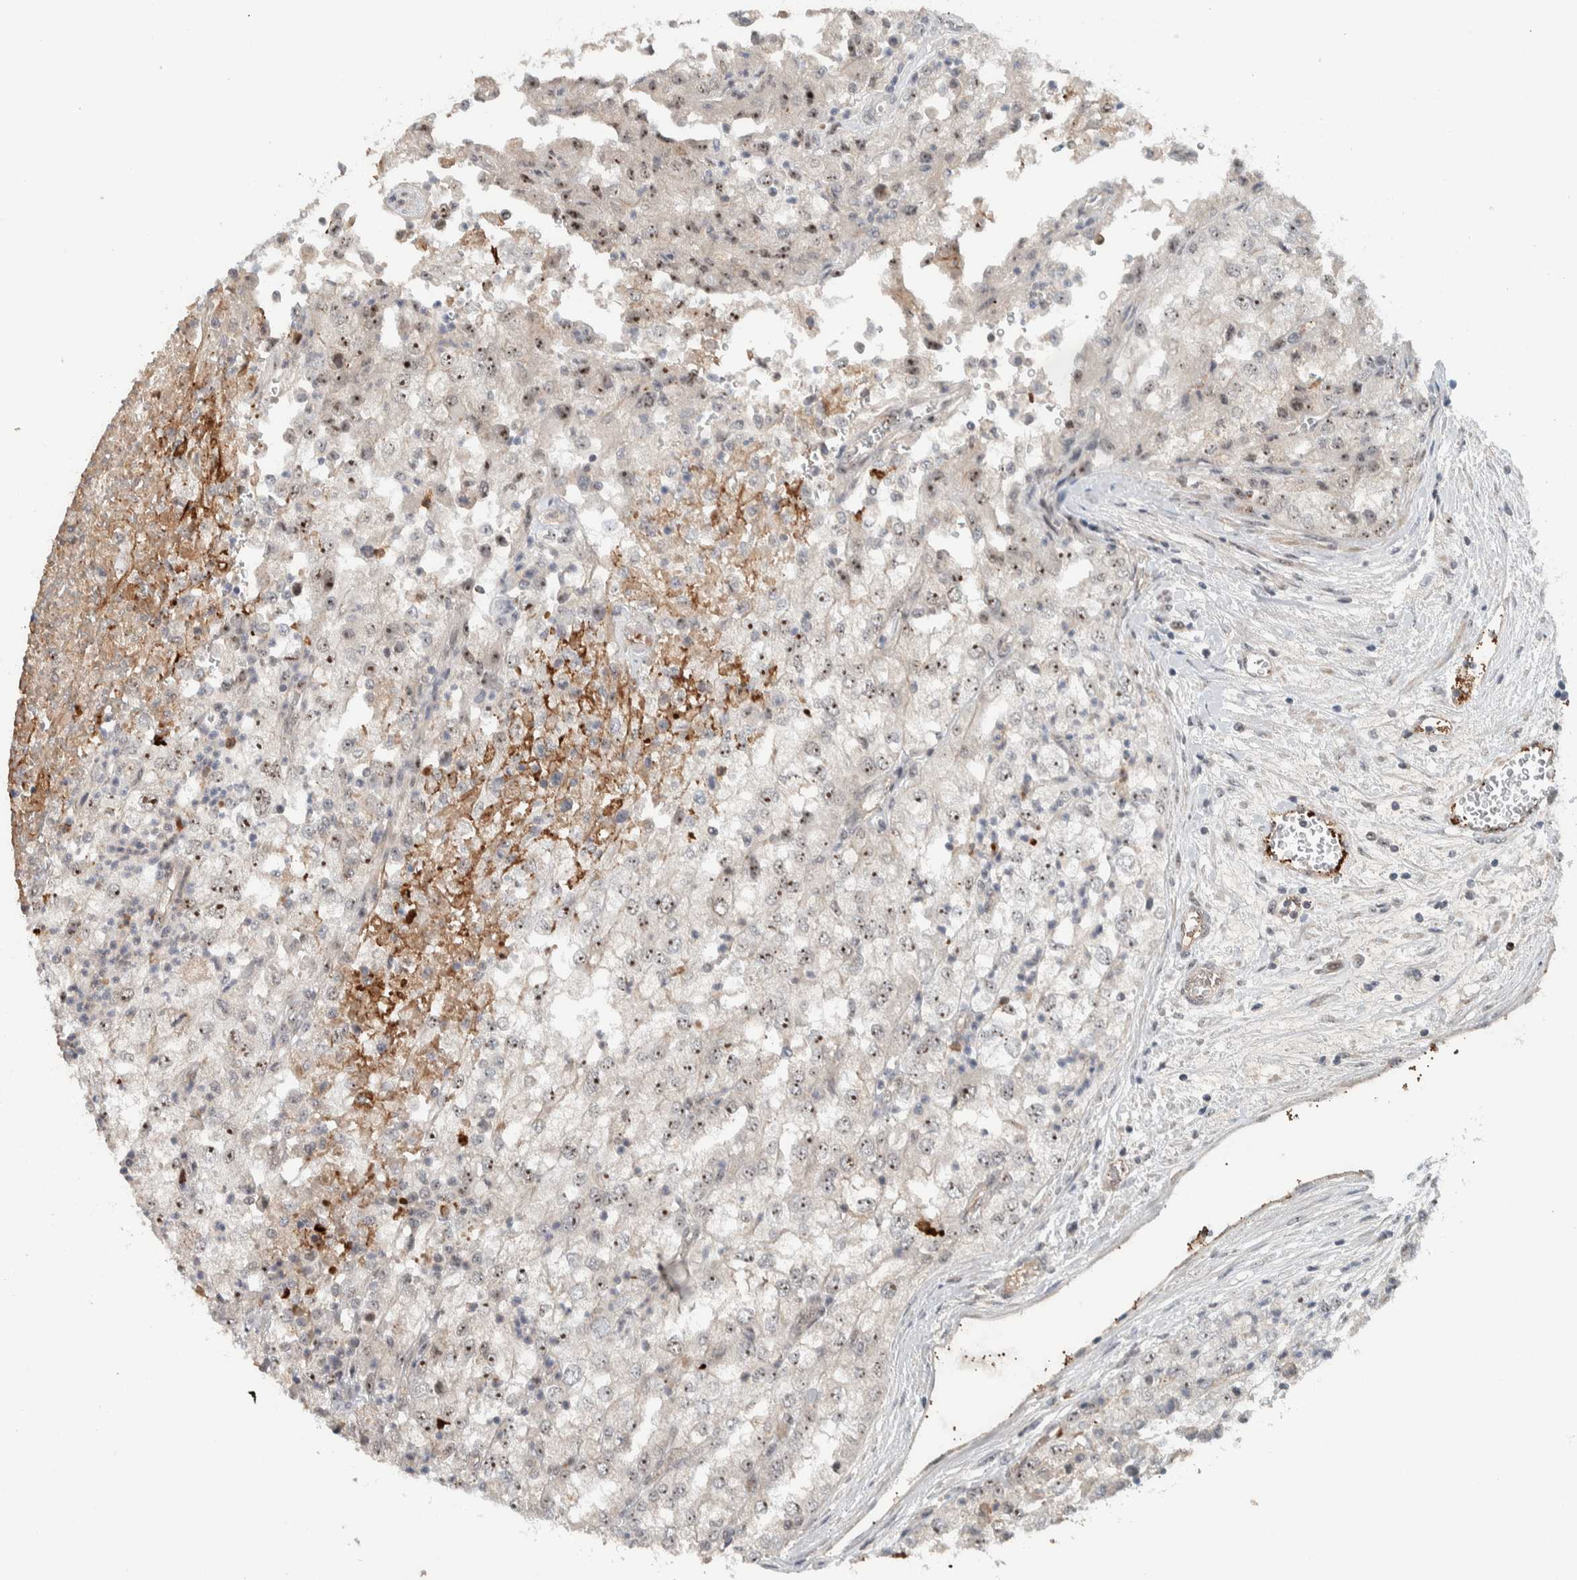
{"staining": {"intensity": "moderate", "quantity": ">75%", "location": "nuclear"}, "tissue": "renal cancer", "cell_type": "Tumor cells", "image_type": "cancer", "snomed": [{"axis": "morphology", "description": "Adenocarcinoma, NOS"}, {"axis": "topography", "description": "Kidney"}], "caption": "Tumor cells show medium levels of moderate nuclear staining in approximately >75% of cells in human renal cancer (adenocarcinoma). (IHC, brightfield microscopy, high magnification).", "gene": "ZFP91", "patient": {"sex": "female", "age": 54}}